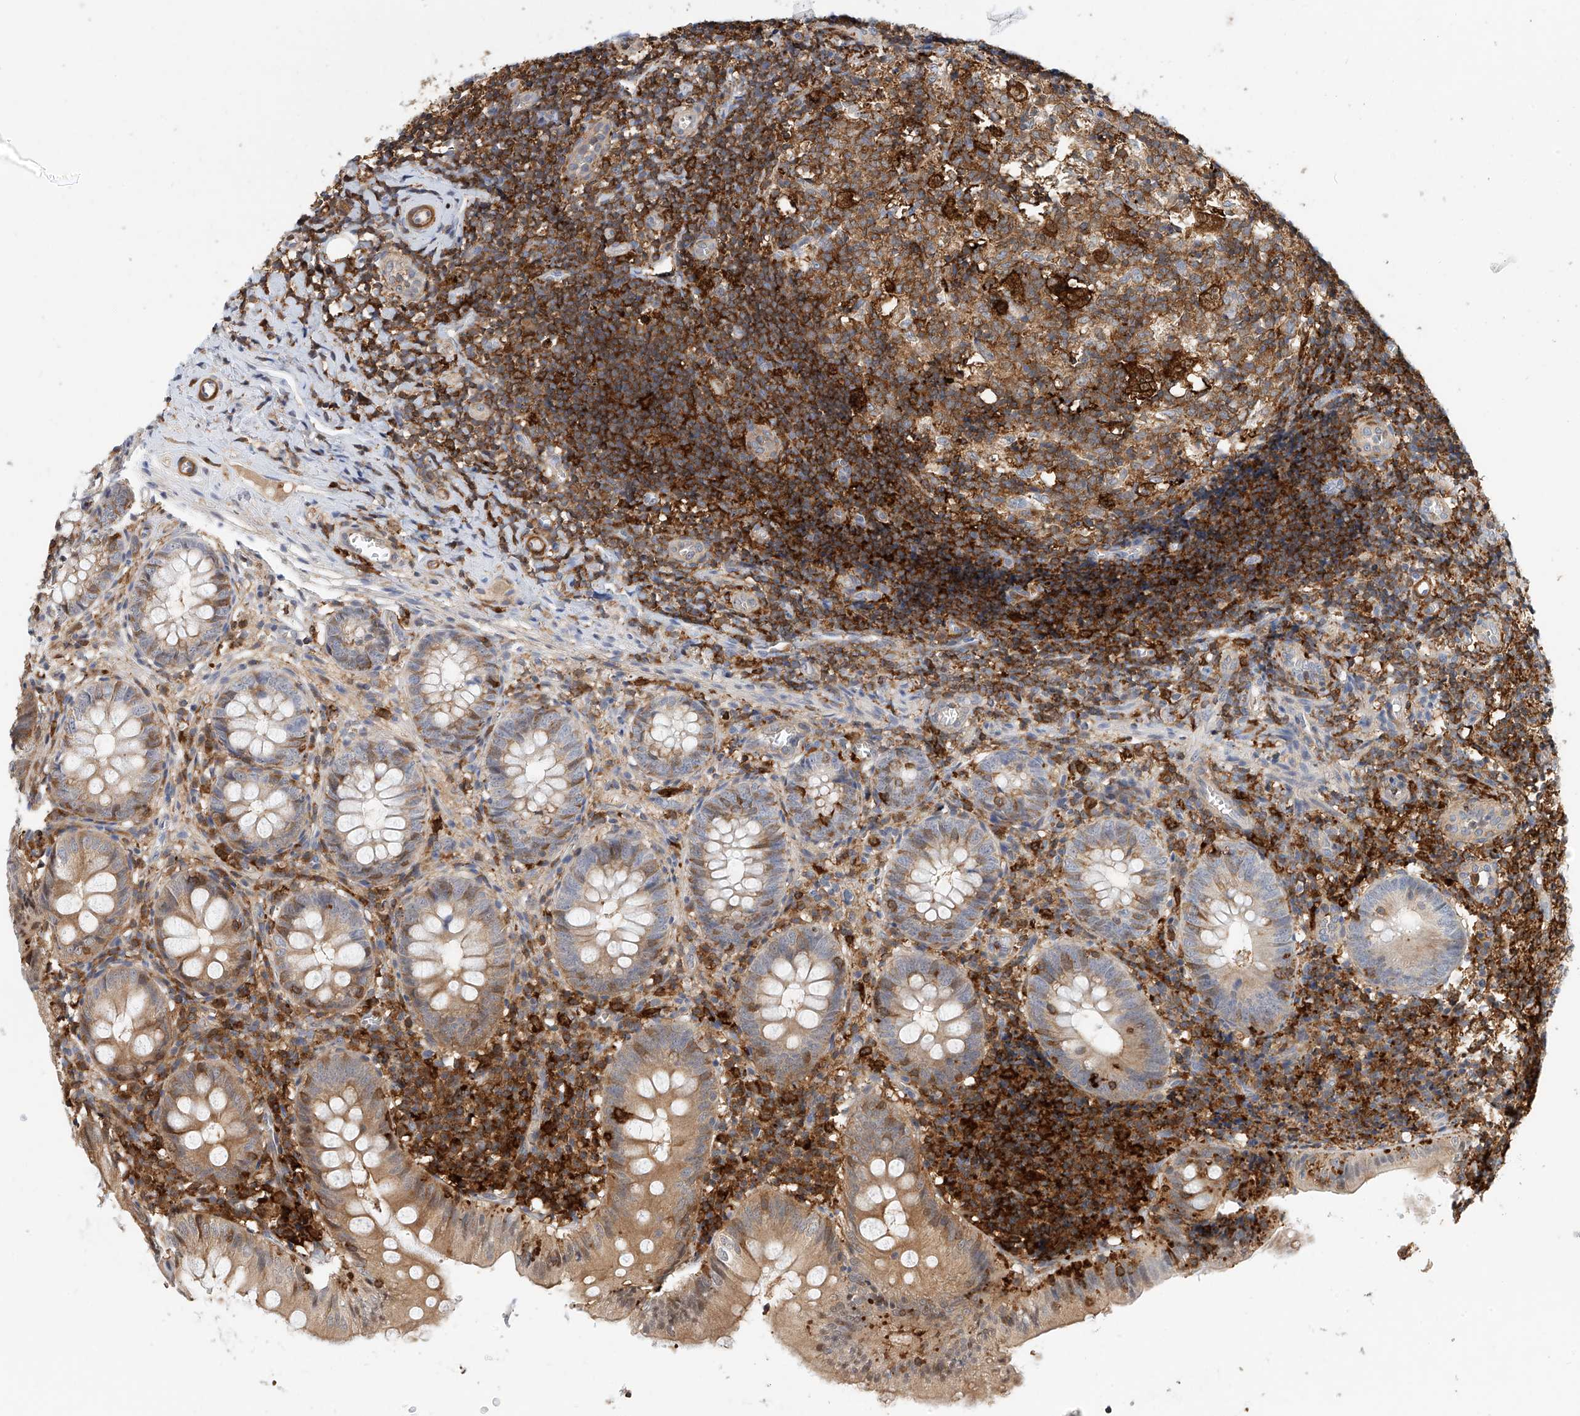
{"staining": {"intensity": "moderate", "quantity": "25%-75%", "location": "cytoplasmic/membranous"}, "tissue": "appendix", "cell_type": "Glandular cells", "image_type": "normal", "snomed": [{"axis": "morphology", "description": "Normal tissue, NOS"}, {"axis": "topography", "description": "Appendix"}], "caption": "Appendix stained with a protein marker exhibits moderate staining in glandular cells.", "gene": "MICAL1", "patient": {"sex": "male", "age": 8}}